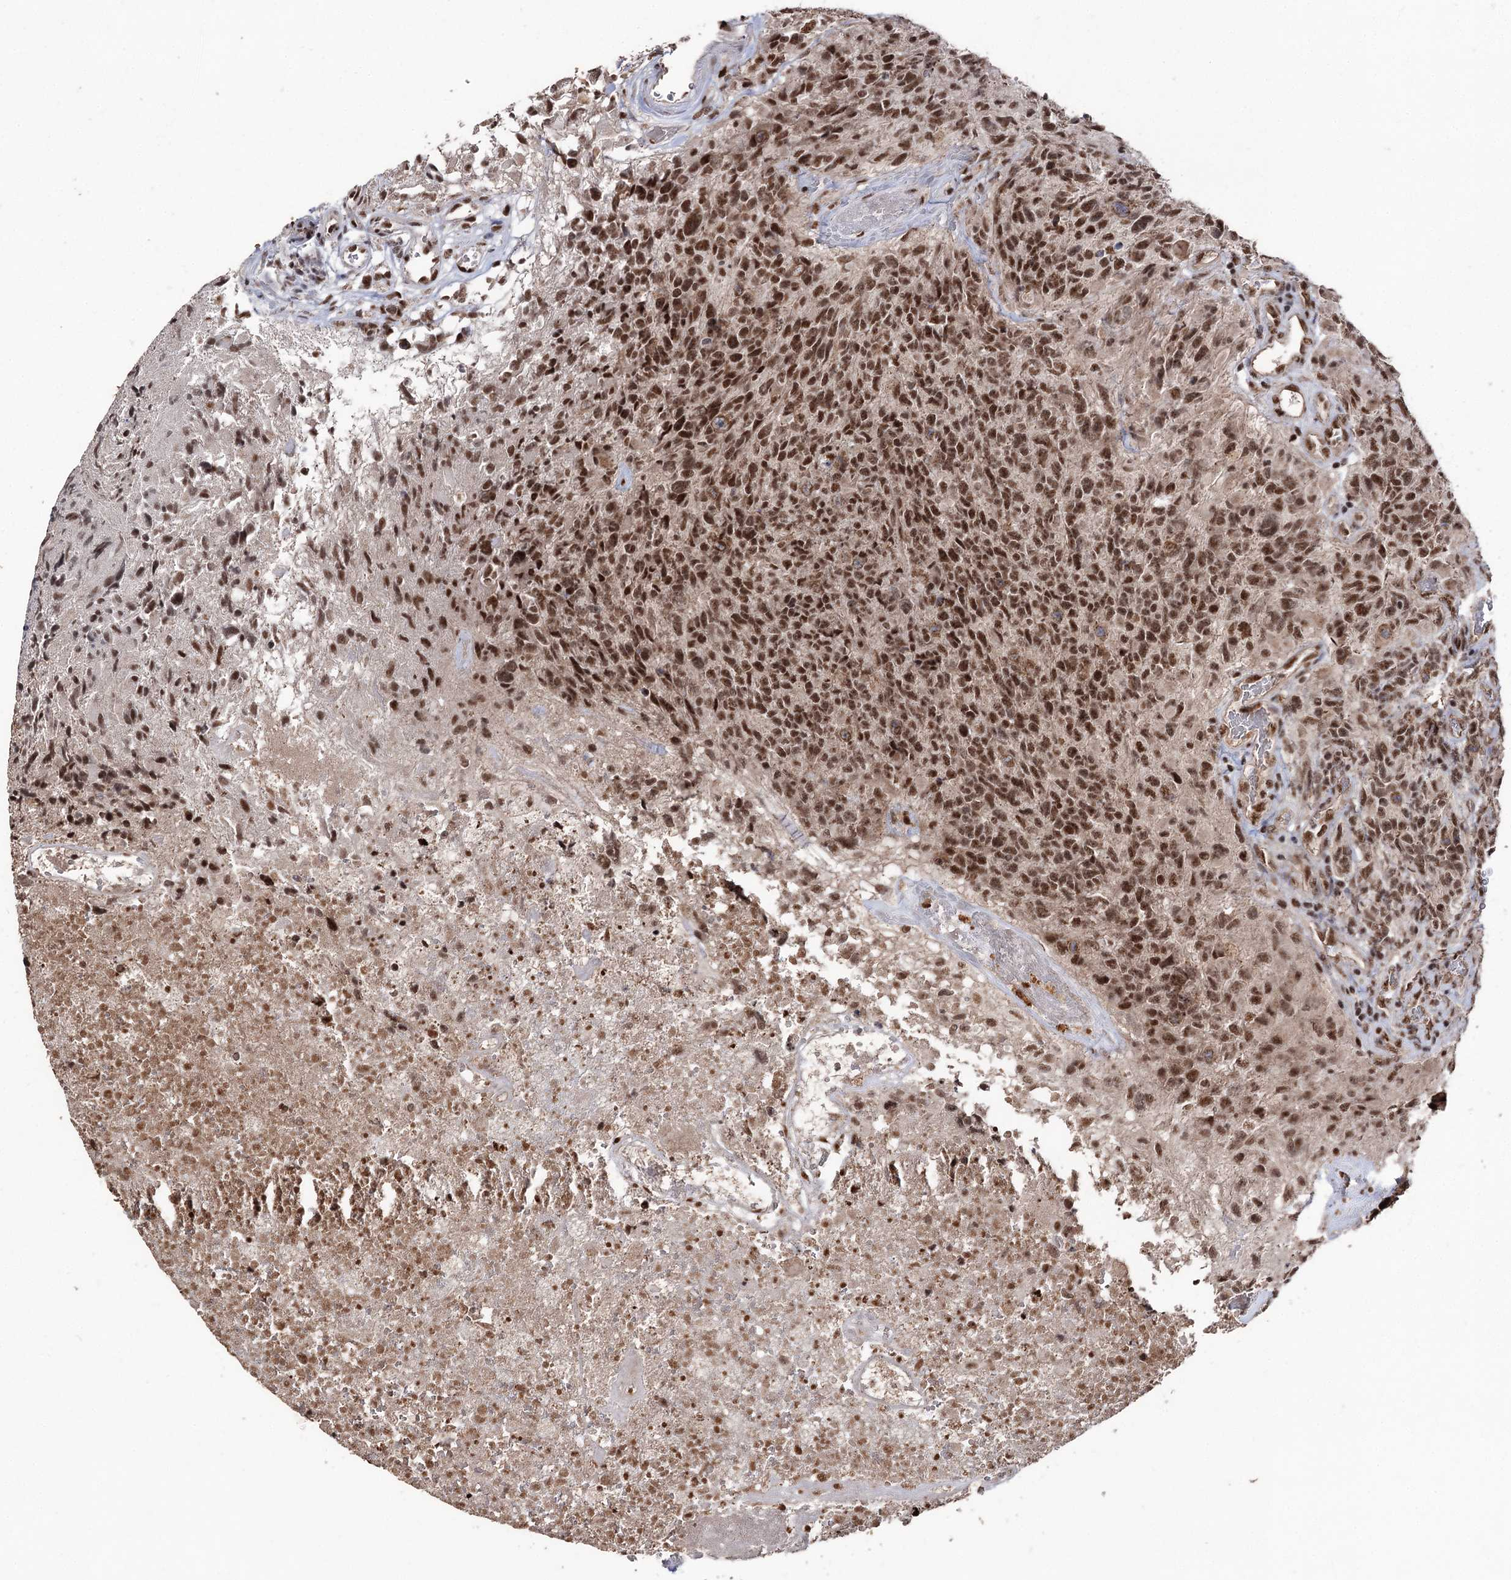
{"staining": {"intensity": "moderate", "quantity": ">75%", "location": "nuclear"}, "tissue": "glioma", "cell_type": "Tumor cells", "image_type": "cancer", "snomed": [{"axis": "morphology", "description": "Glioma, malignant, High grade"}, {"axis": "topography", "description": "Brain"}], "caption": "This is an image of immunohistochemistry (IHC) staining of glioma, which shows moderate expression in the nuclear of tumor cells.", "gene": "U2SURP", "patient": {"sex": "male", "age": 76}}